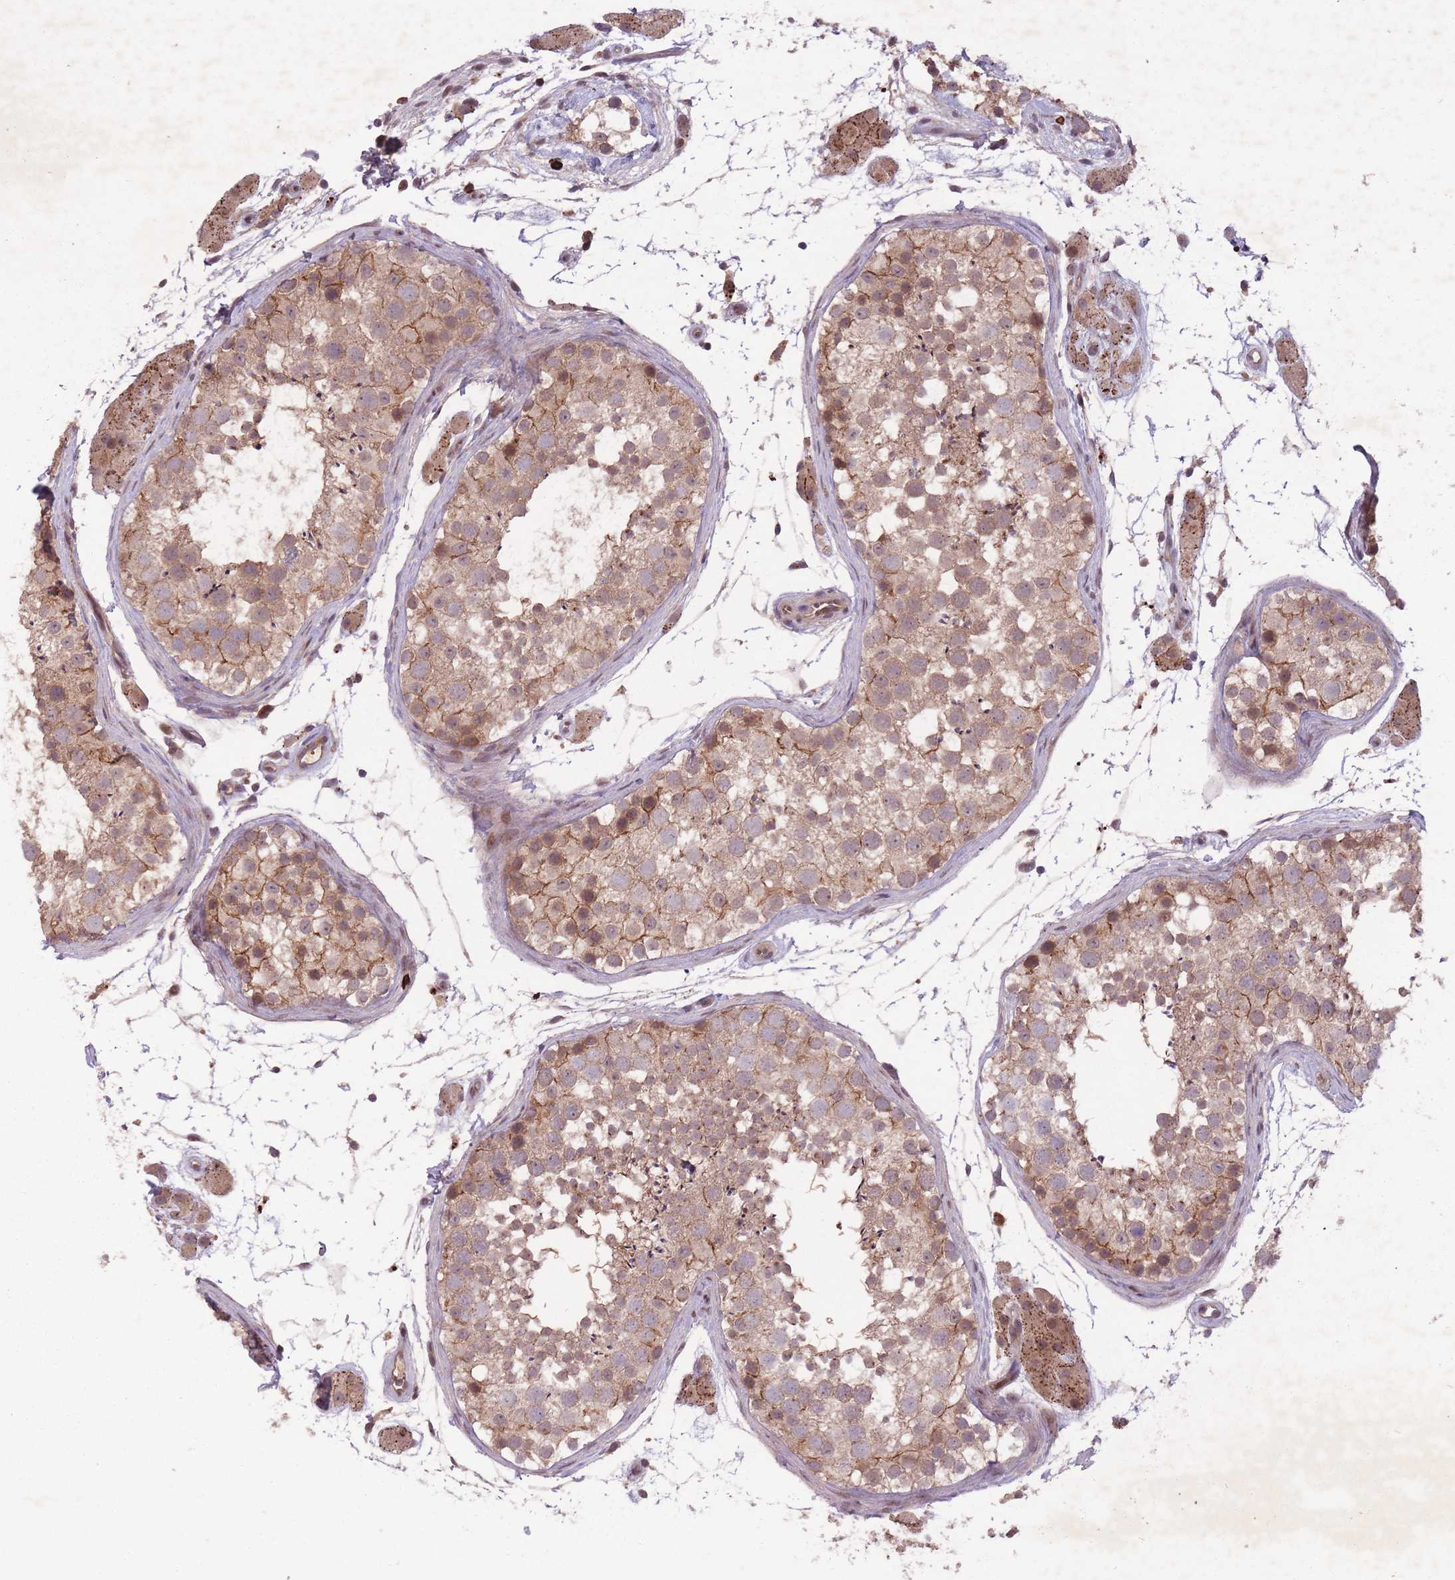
{"staining": {"intensity": "moderate", "quantity": ">75%", "location": "cytoplasmic/membranous,nuclear"}, "tissue": "testis", "cell_type": "Cells in seminiferous ducts", "image_type": "normal", "snomed": [{"axis": "morphology", "description": "Normal tissue, NOS"}, {"axis": "topography", "description": "Testis"}], "caption": "Moderate cytoplasmic/membranous,nuclear staining for a protein is appreciated in about >75% of cells in seminiferous ducts of normal testis using IHC.", "gene": "SECTM1", "patient": {"sex": "male", "age": 41}}